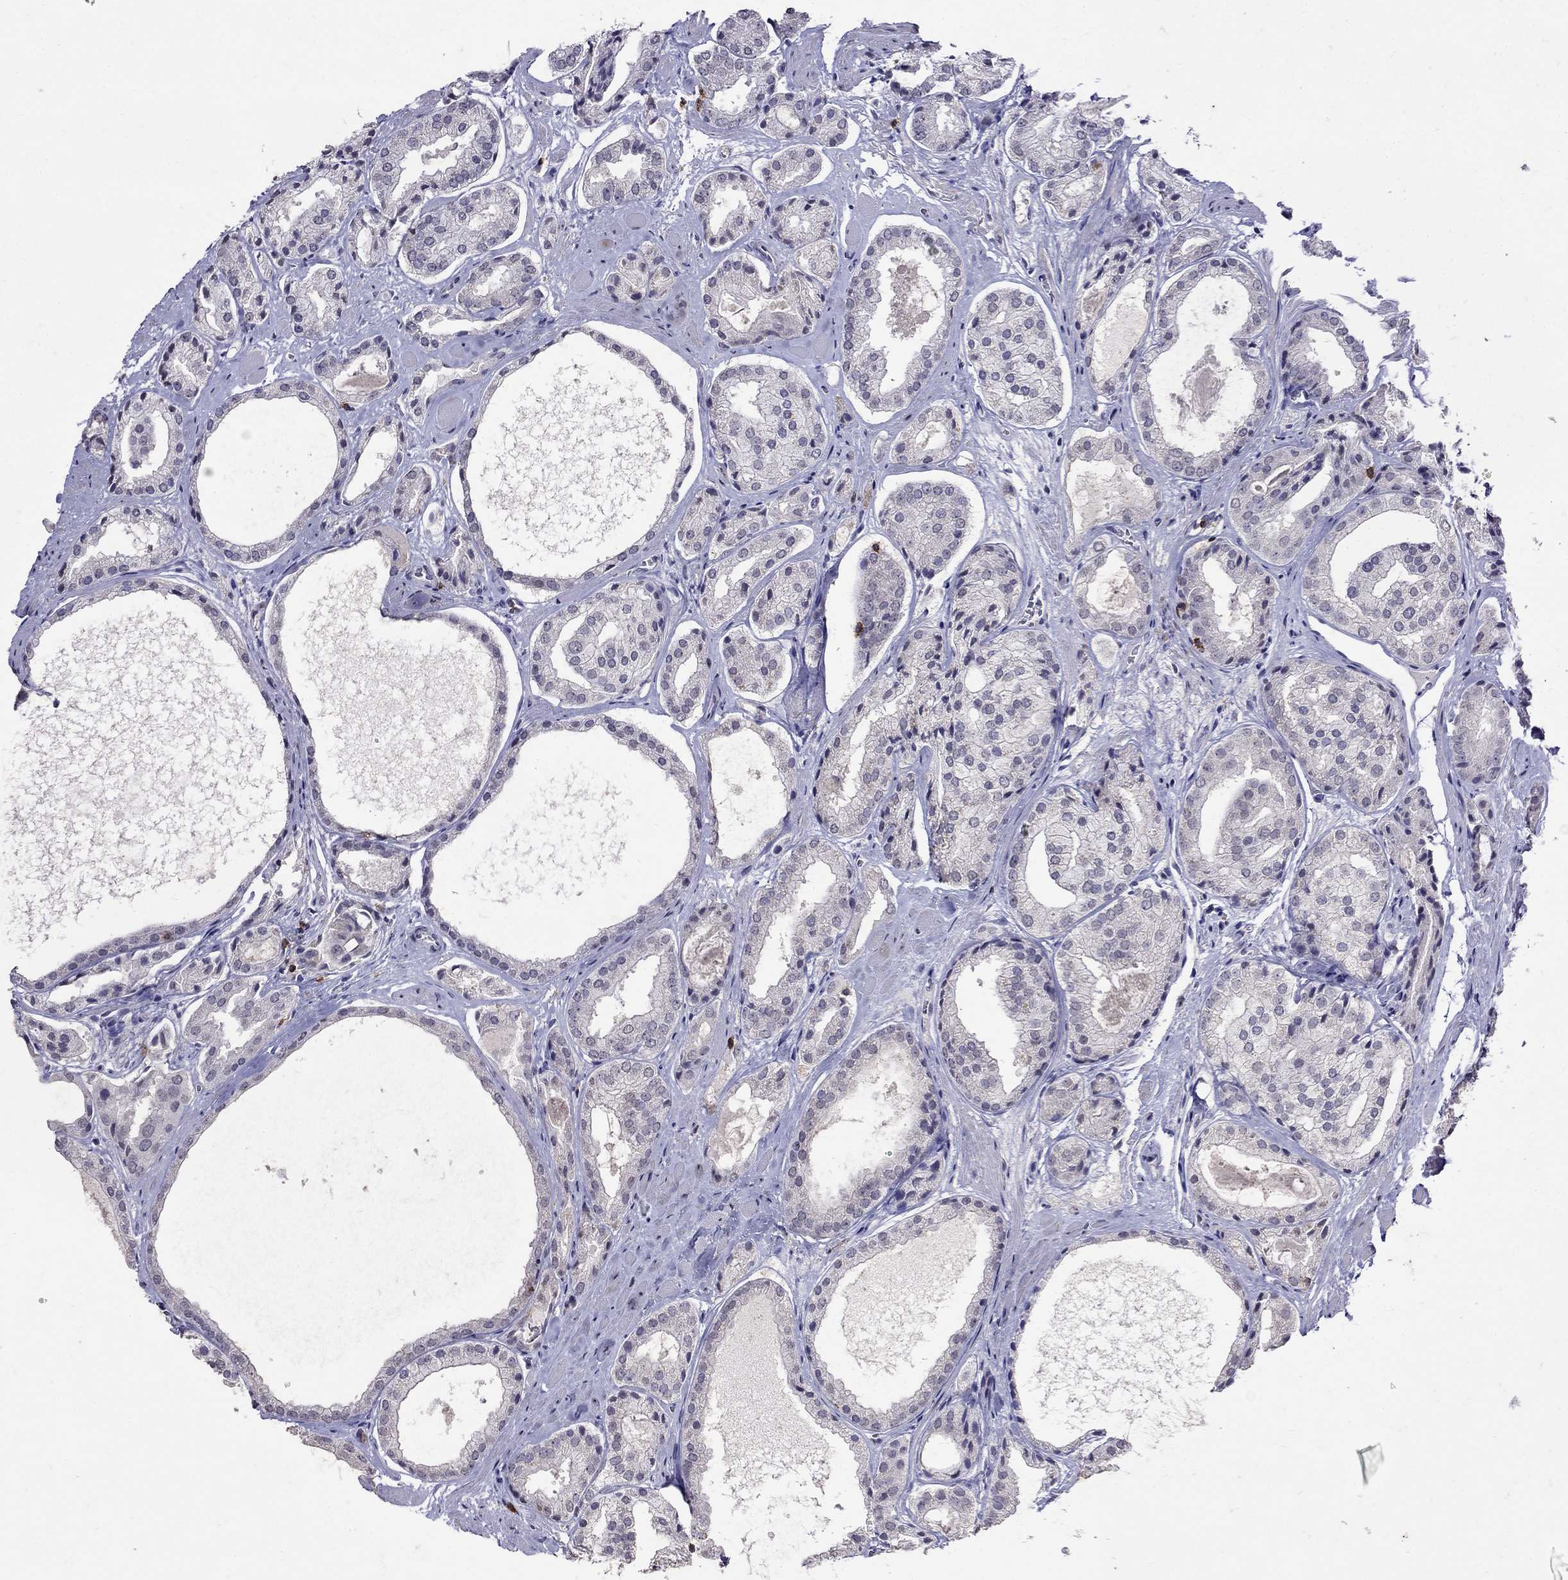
{"staining": {"intensity": "negative", "quantity": "none", "location": "none"}, "tissue": "prostate cancer", "cell_type": "Tumor cells", "image_type": "cancer", "snomed": [{"axis": "morphology", "description": "Adenocarcinoma, Low grade"}, {"axis": "topography", "description": "Prostate"}], "caption": "Protein analysis of prostate cancer exhibits no significant expression in tumor cells.", "gene": "CD8B", "patient": {"sex": "male", "age": 69}}